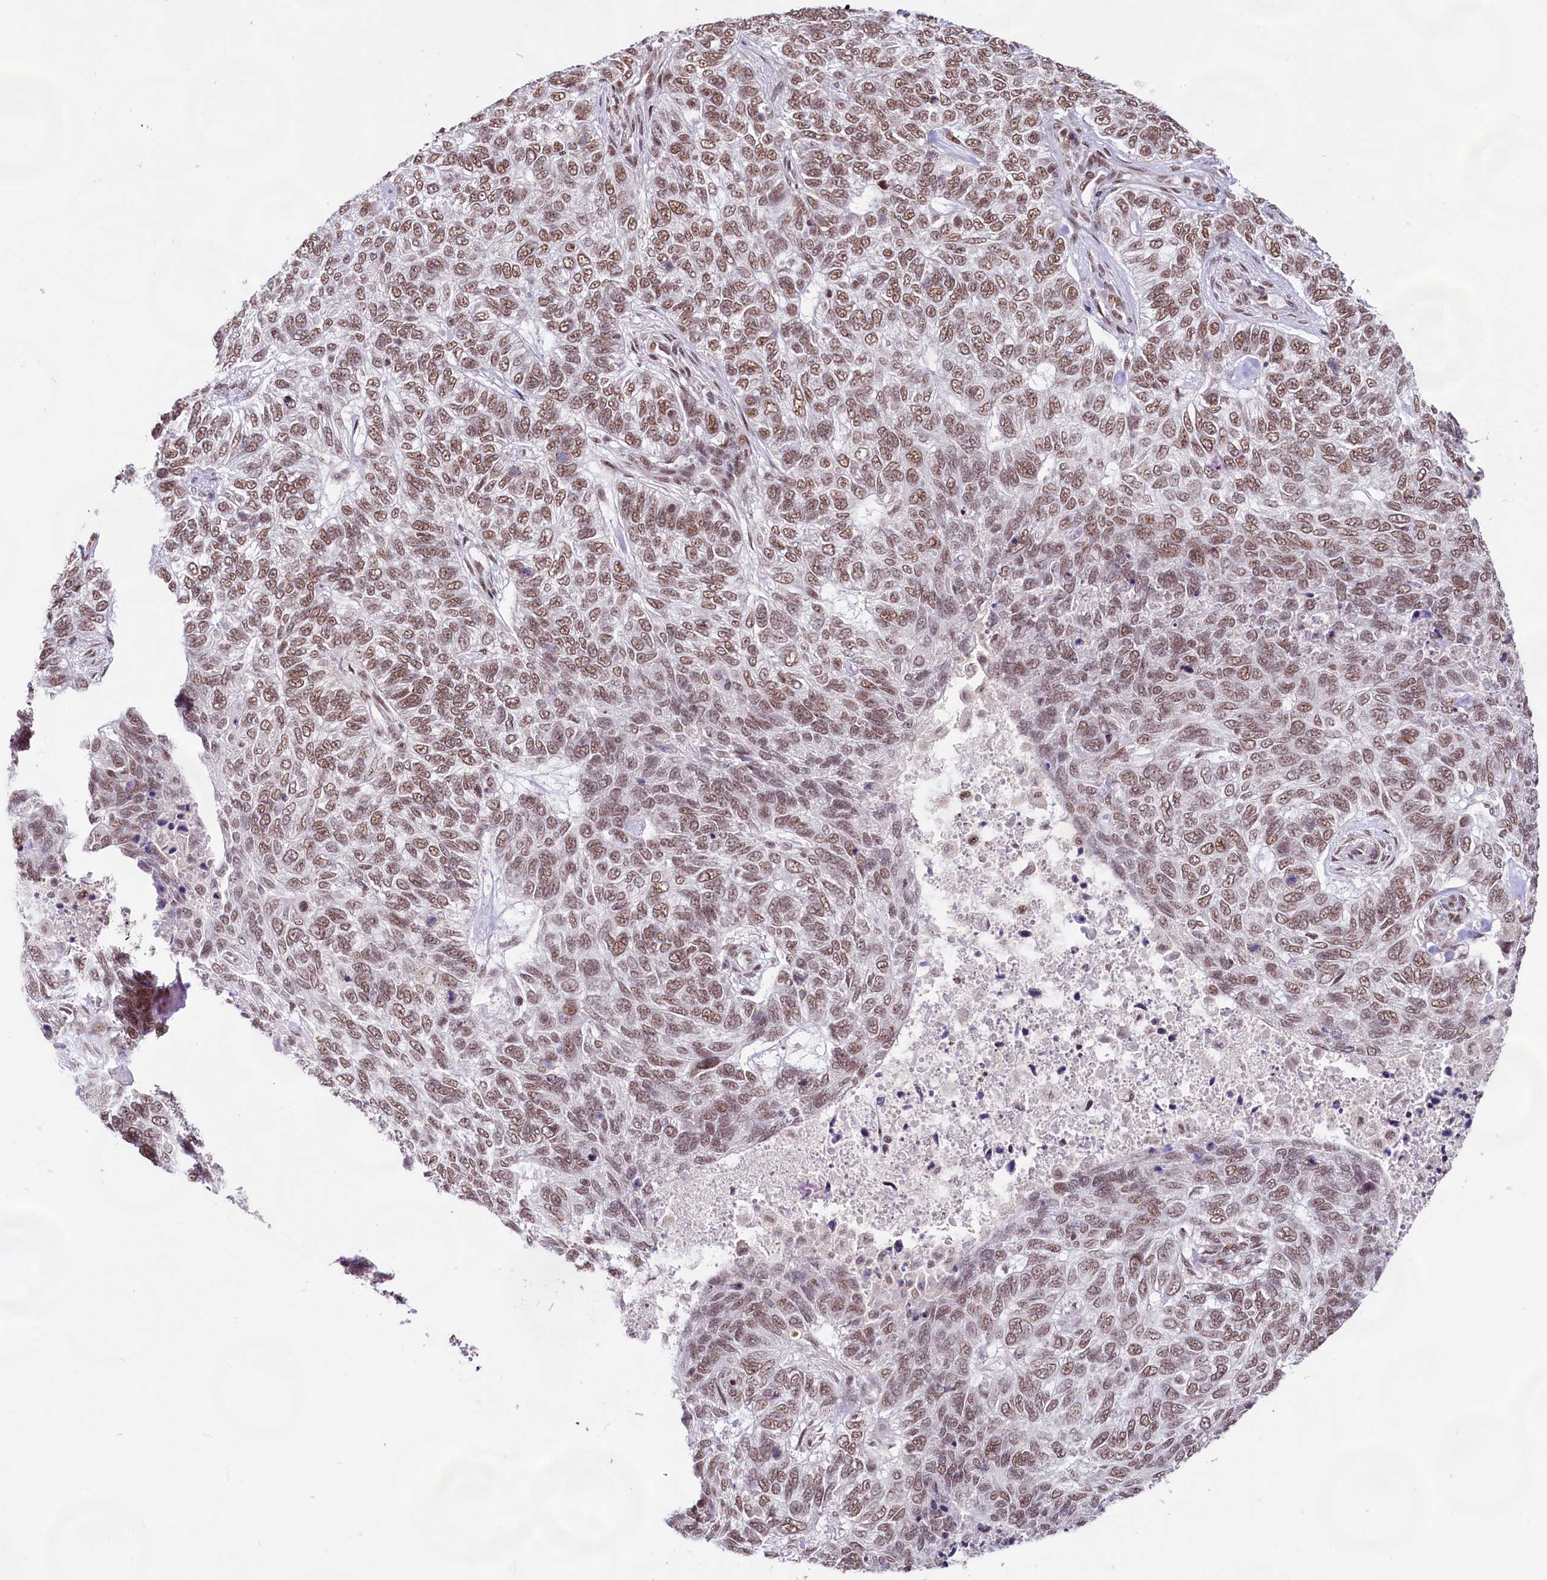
{"staining": {"intensity": "moderate", "quantity": ">75%", "location": "nuclear"}, "tissue": "skin cancer", "cell_type": "Tumor cells", "image_type": "cancer", "snomed": [{"axis": "morphology", "description": "Basal cell carcinoma"}, {"axis": "topography", "description": "Skin"}], "caption": "Tumor cells show moderate nuclear expression in approximately >75% of cells in skin cancer (basal cell carcinoma).", "gene": "HIRA", "patient": {"sex": "female", "age": 65}}